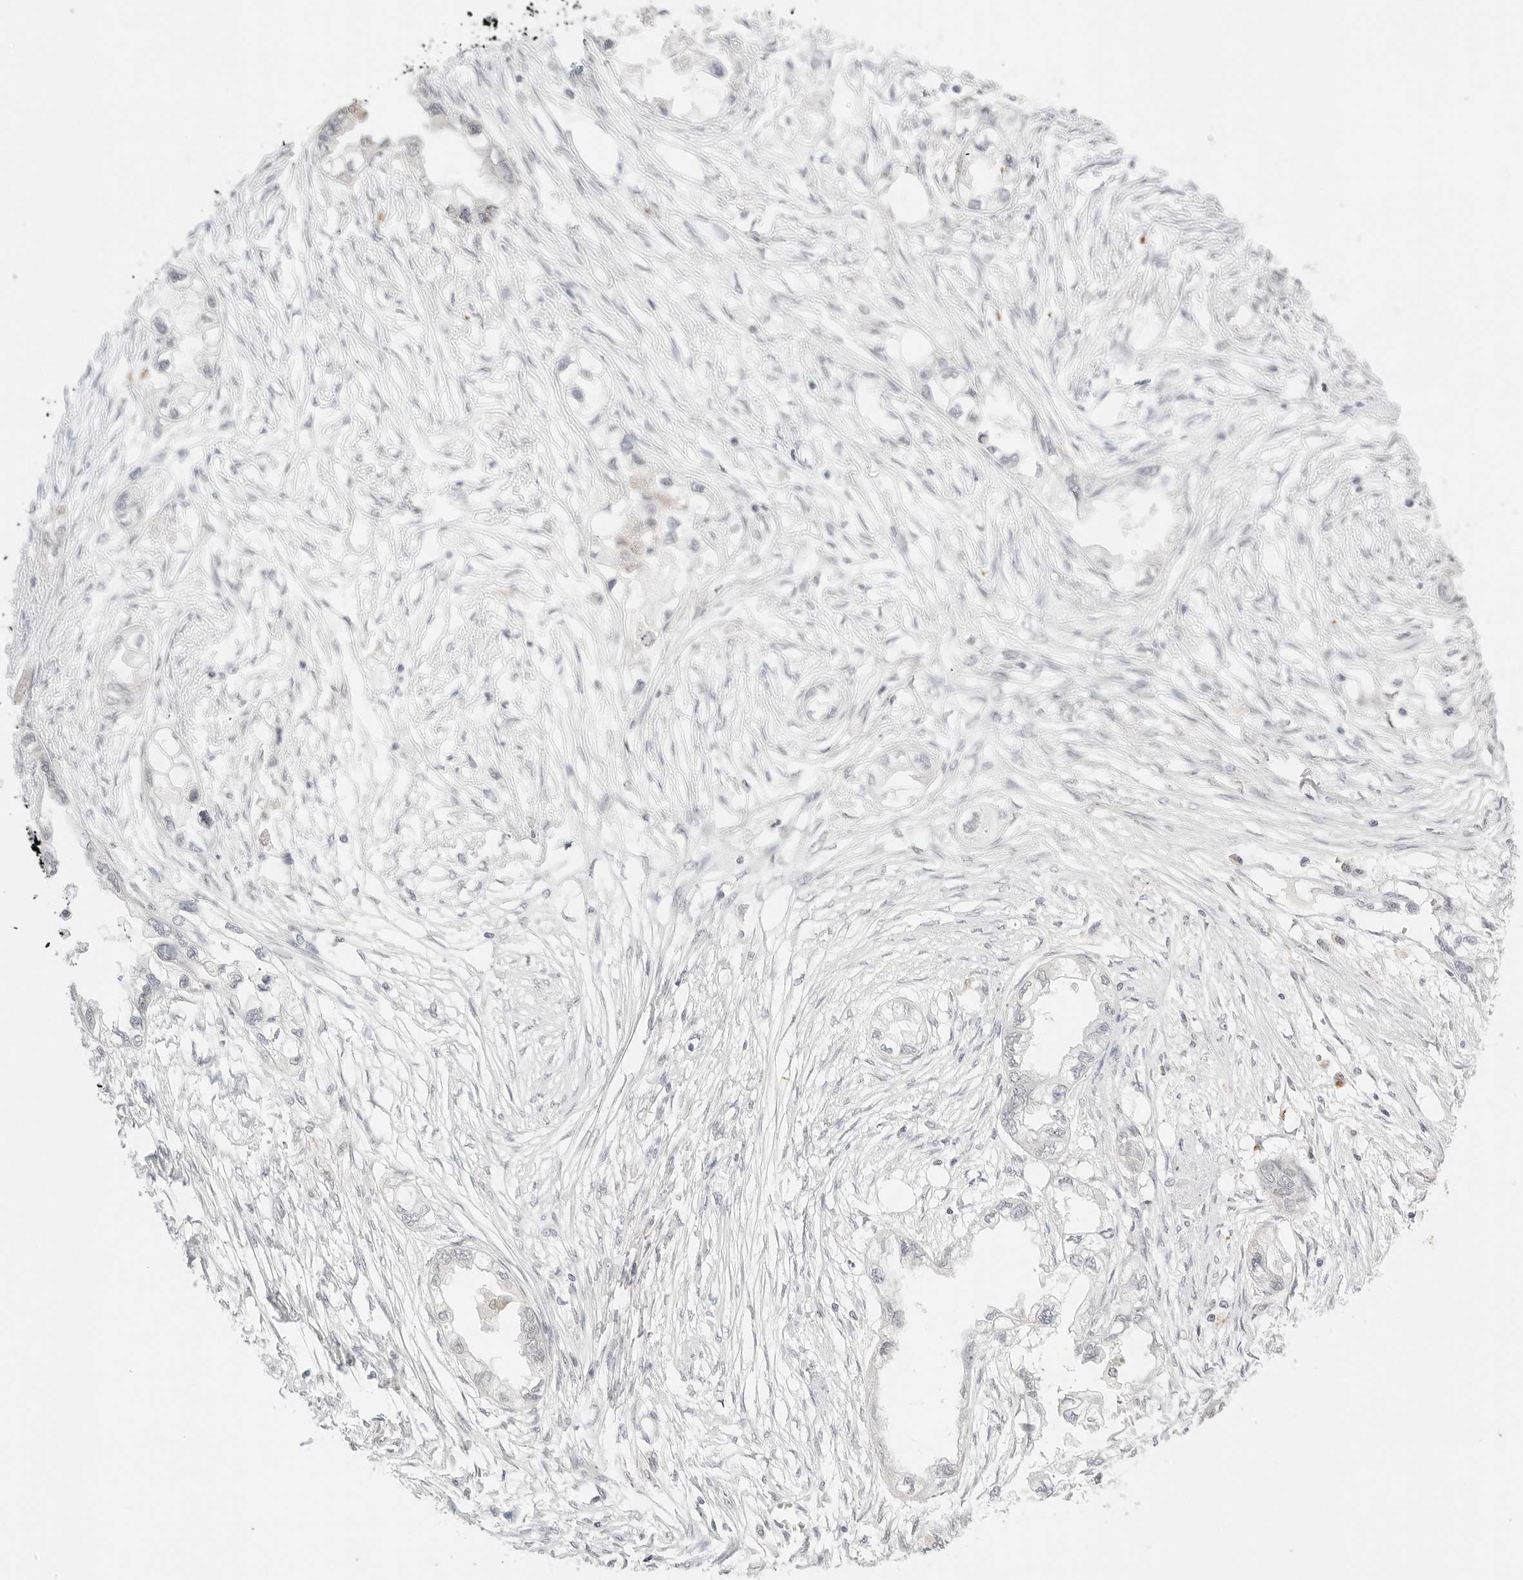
{"staining": {"intensity": "negative", "quantity": "none", "location": "none"}, "tissue": "endometrial cancer", "cell_type": "Tumor cells", "image_type": "cancer", "snomed": [{"axis": "morphology", "description": "Adenocarcinoma, NOS"}, {"axis": "morphology", "description": "Adenocarcinoma, metastatic, NOS"}, {"axis": "topography", "description": "Adipose tissue"}, {"axis": "topography", "description": "Endometrium"}], "caption": "Immunohistochemical staining of endometrial adenocarcinoma reveals no significant staining in tumor cells. (Stains: DAB (3,3'-diaminobenzidine) immunohistochemistry with hematoxylin counter stain, Microscopy: brightfield microscopy at high magnification).", "gene": "RPS6KL1", "patient": {"sex": "female", "age": 67}}